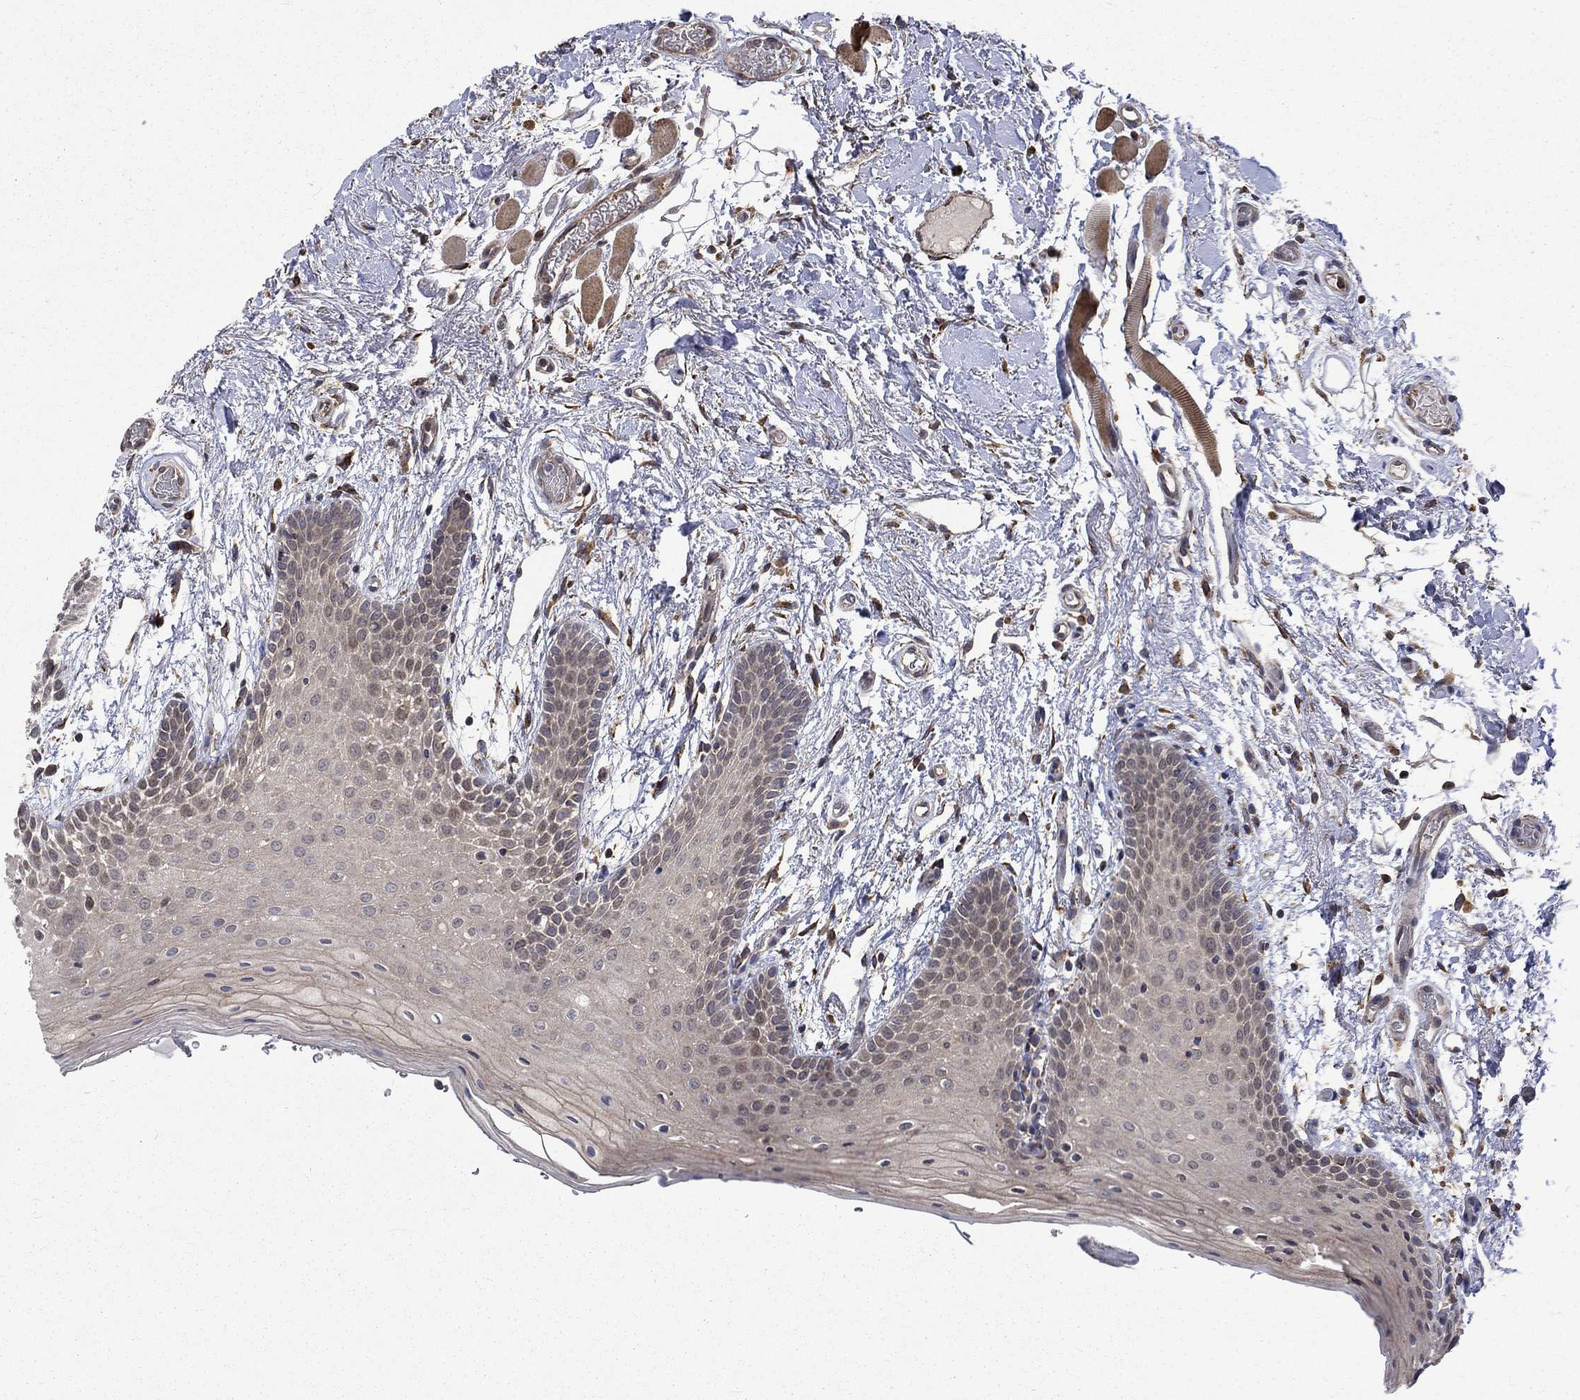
{"staining": {"intensity": "negative", "quantity": "none", "location": "none"}, "tissue": "oral mucosa", "cell_type": "Squamous epithelial cells", "image_type": "normal", "snomed": [{"axis": "morphology", "description": "Normal tissue, NOS"}, {"axis": "topography", "description": "Oral tissue"}, {"axis": "topography", "description": "Tounge, NOS"}], "caption": "This is a histopathology image of immunohistochemistry staining of unremarkable oral mucosa, which shows no staining in squamous epithelial cells.", "gene": "ESRRA", "patient": {"sex": "female", "age": 86}}